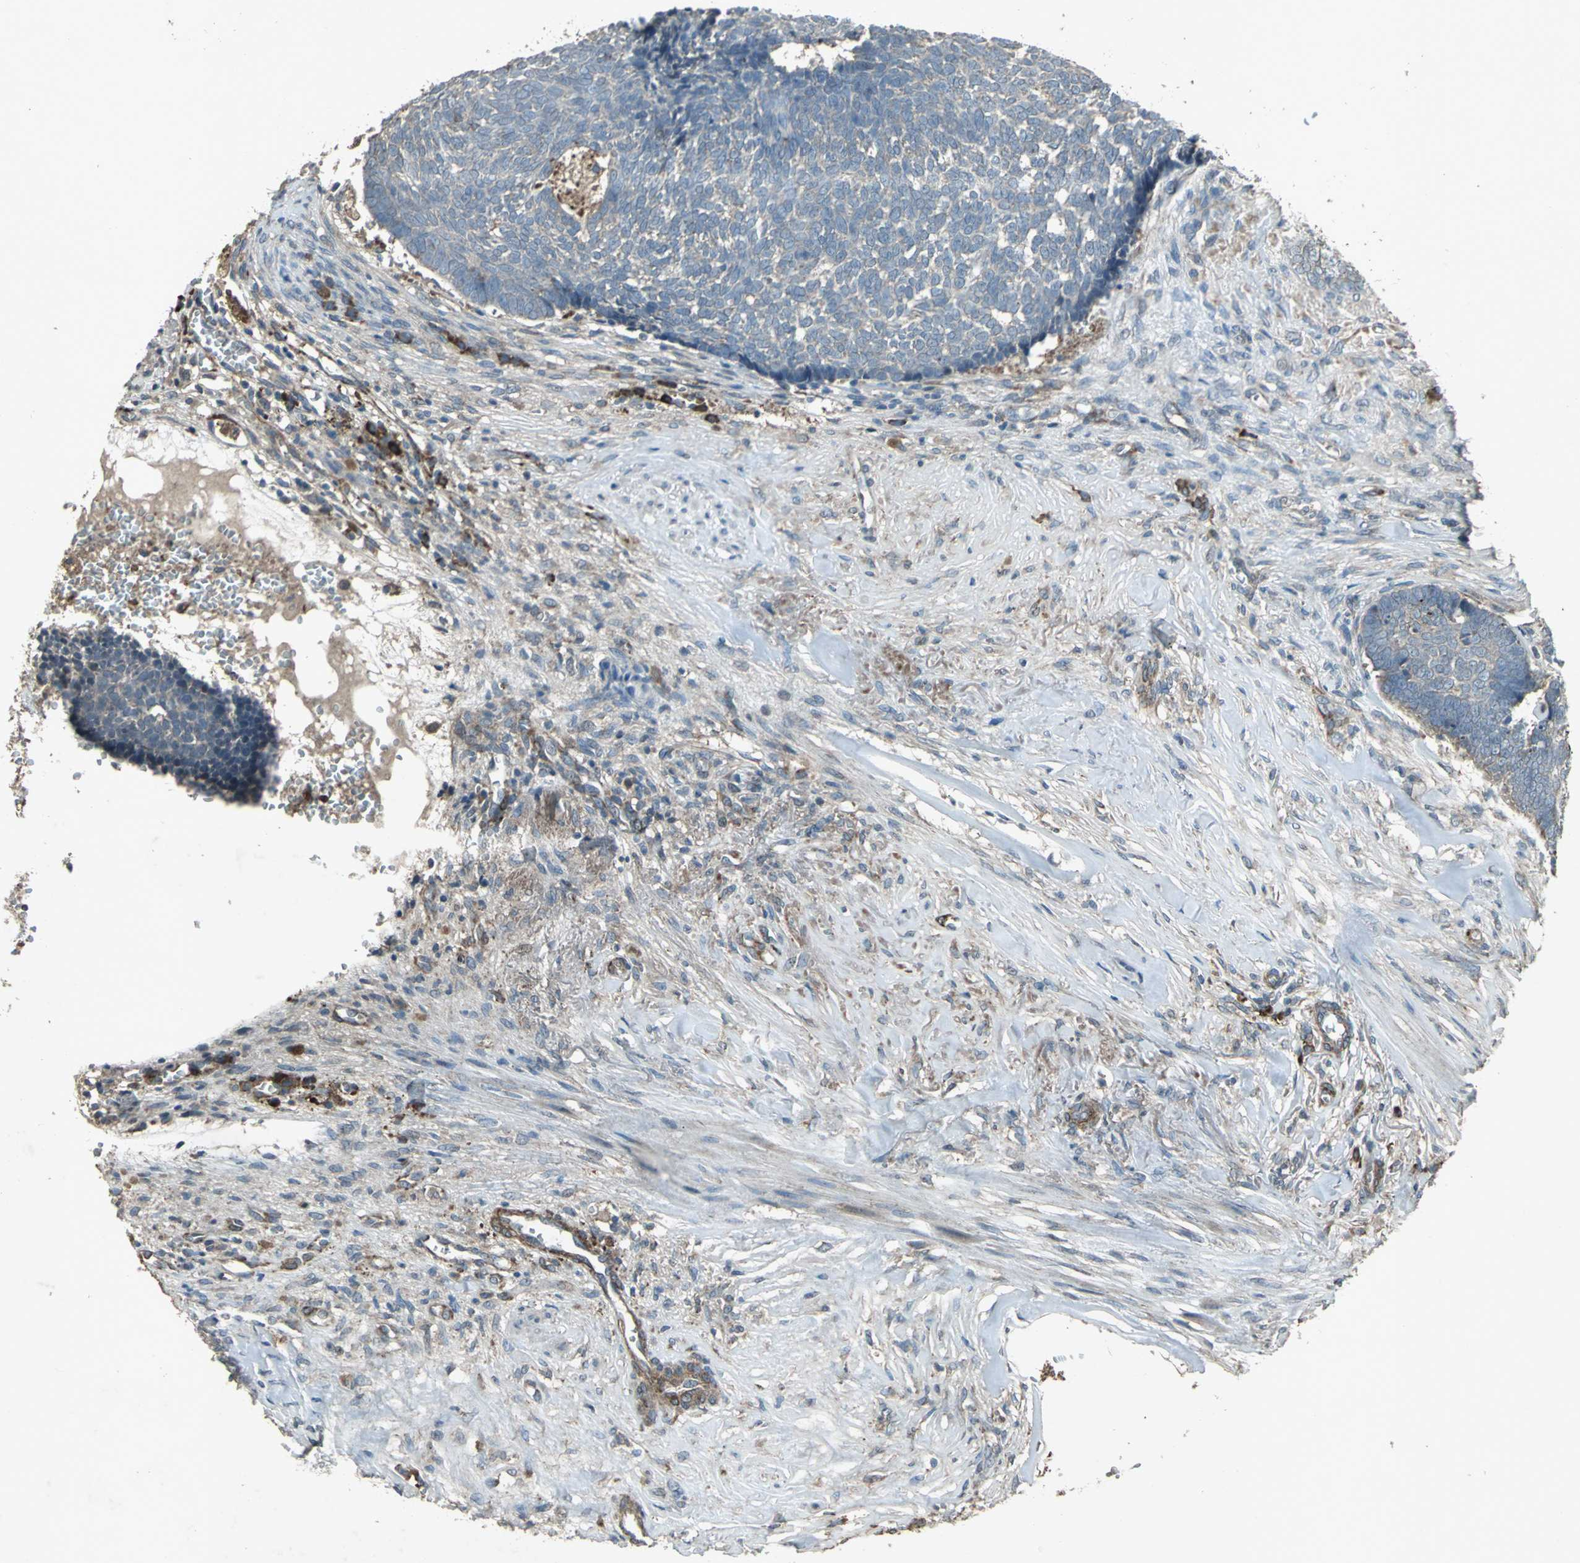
{"staining": {"intensity": "weak", "quantity": ">75%", "location": "cytoplasmic/membranous"}, "tissue": "skin cancer", "cell_type": "Tumor cells", "image_type": "cancer", "snomed": [{"axis": "morphology", "description": "Basal cell carcinoma"}, {"axis": "topography", "description": "Skin"}], "caption": "Tumor cells show low levels of weak cytoplasmic/membranous expression in approximately >75% of cells in human skin cancer.", "gene": "SEPTIN4", "patient": {"sex": "male", "age": 84}}